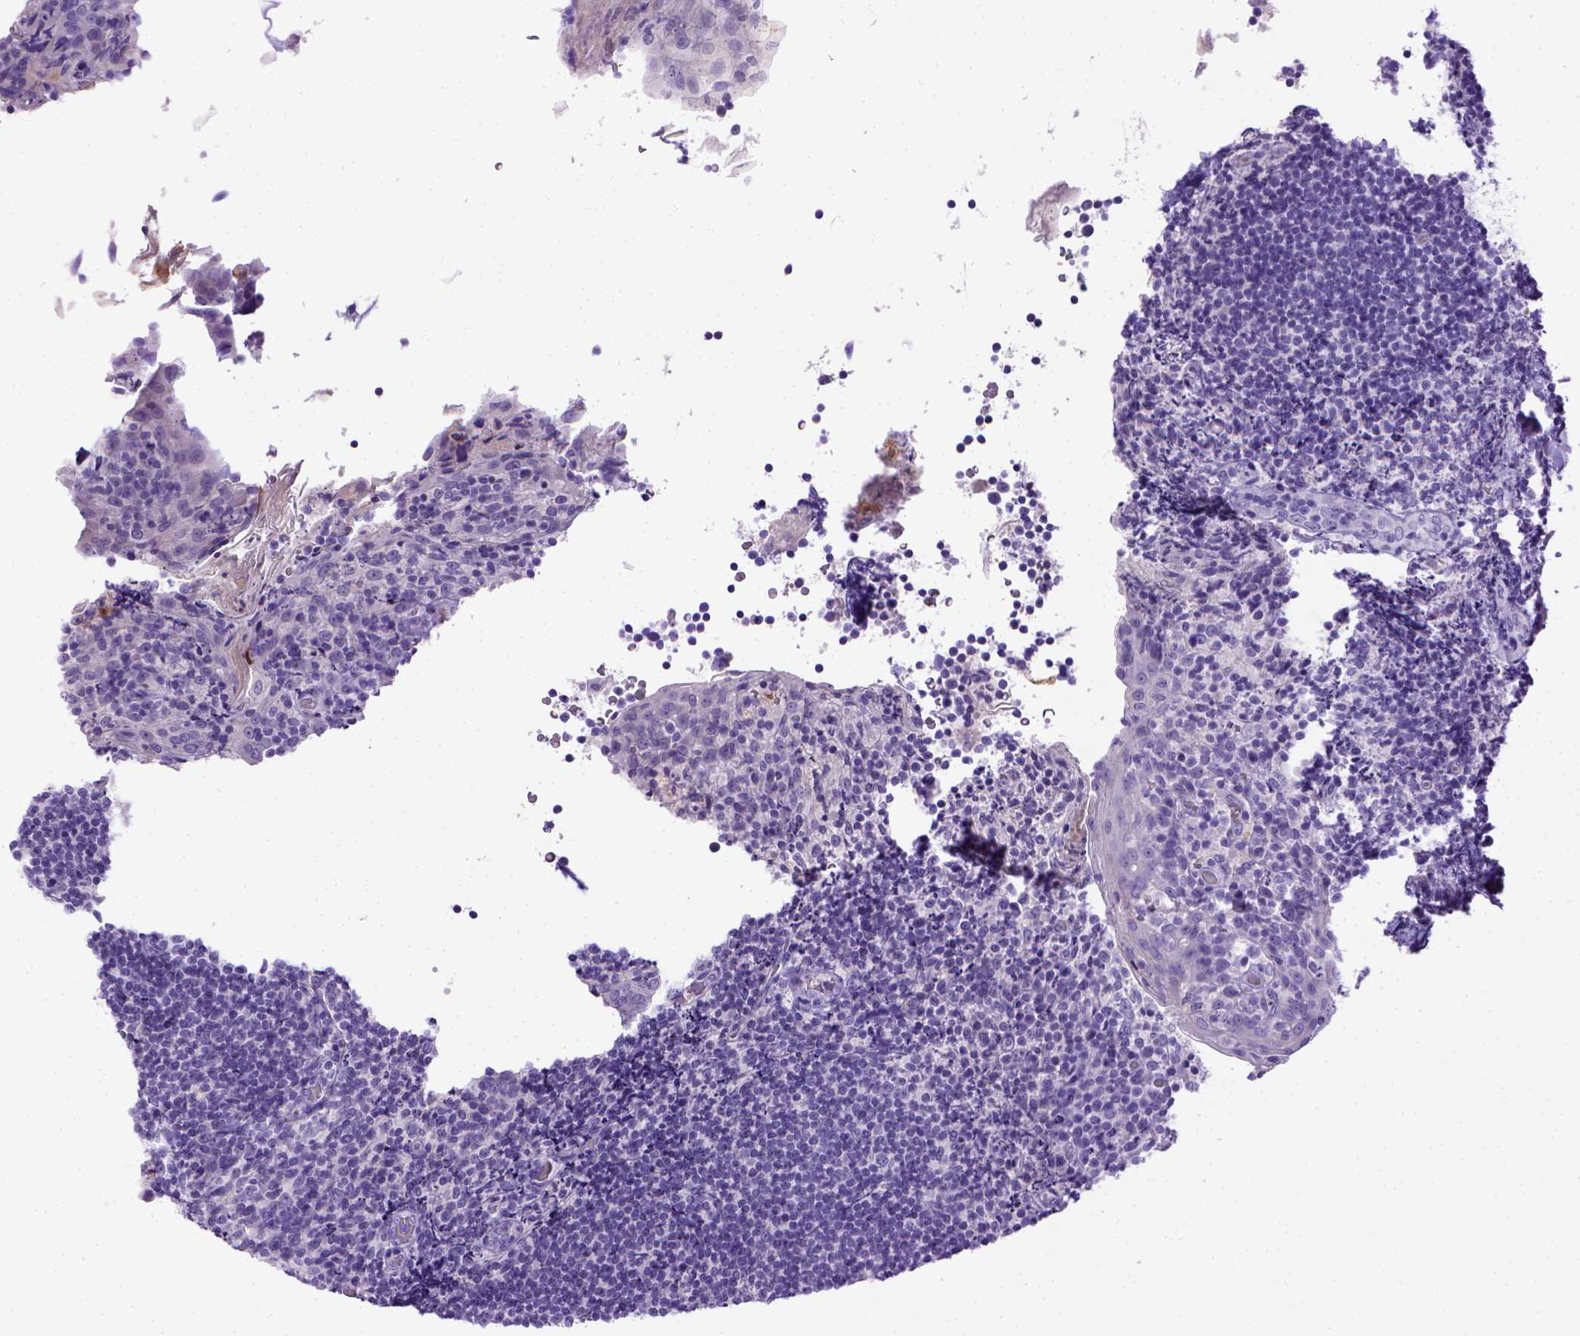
{"staining": {"intensity": "negative", "quantity": "none", "location": "none"}, "tissue": "tonsil", "cell_type": "Germinal center cells", "image_type": "normal", "snomed": [{"axis": "morphology", "description": "Normal tissue, NOS"}, {"axis": "topography", "description": "Tonsil"}], "caption": "Protein analysis of benign tonsil exhibits no significant expression in germinal center cells. The staining was performed using DAB to visualize the protein expression in brown, while the nuclei were stained in blue with hematoxylin (Magnification: 20x).", "gene": "BAAT", "patient": {"sex": "female", "age": 10}}